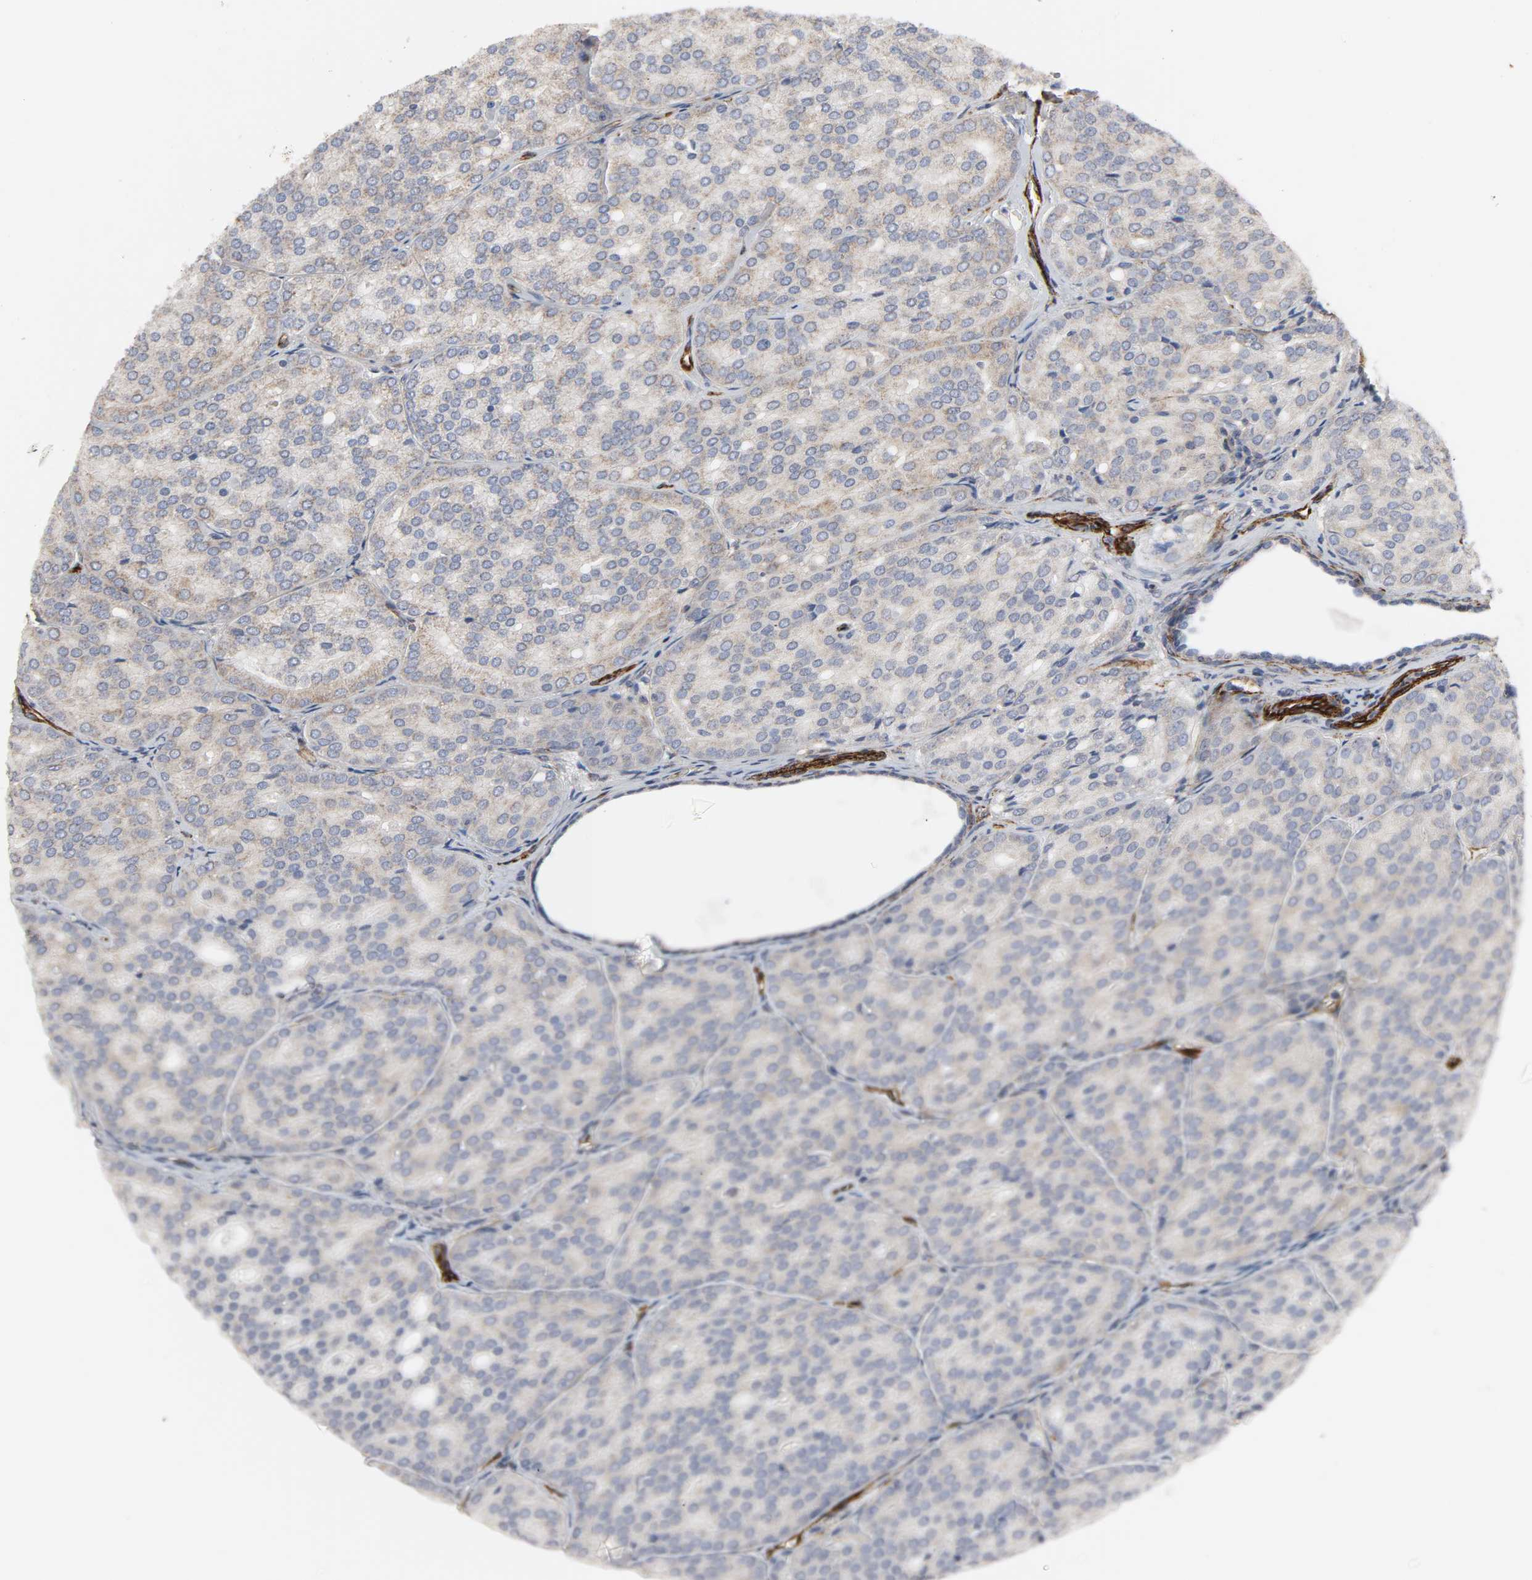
{"staining": {"intensity": "weak", "quantity": "25%-75%", "location": "cytoplasmic/membranous"}, "tissue": "prostate cancer", "cell_type": "Tumor cells", "image_type": "cancer", "snomed": [{"axis": "morphology", "description": "Adenocarcinoma, High grade"}, {"axis": "topography", "description": "Prostate"}], "caption": "A brown stain highlights weak cytoplasmic/membranous staining of a protein in human high-grade adenocarcinoma (prostate) tumor cells.", "gene": "GNG2", "patient": {"sex": "male", "age": 64}}